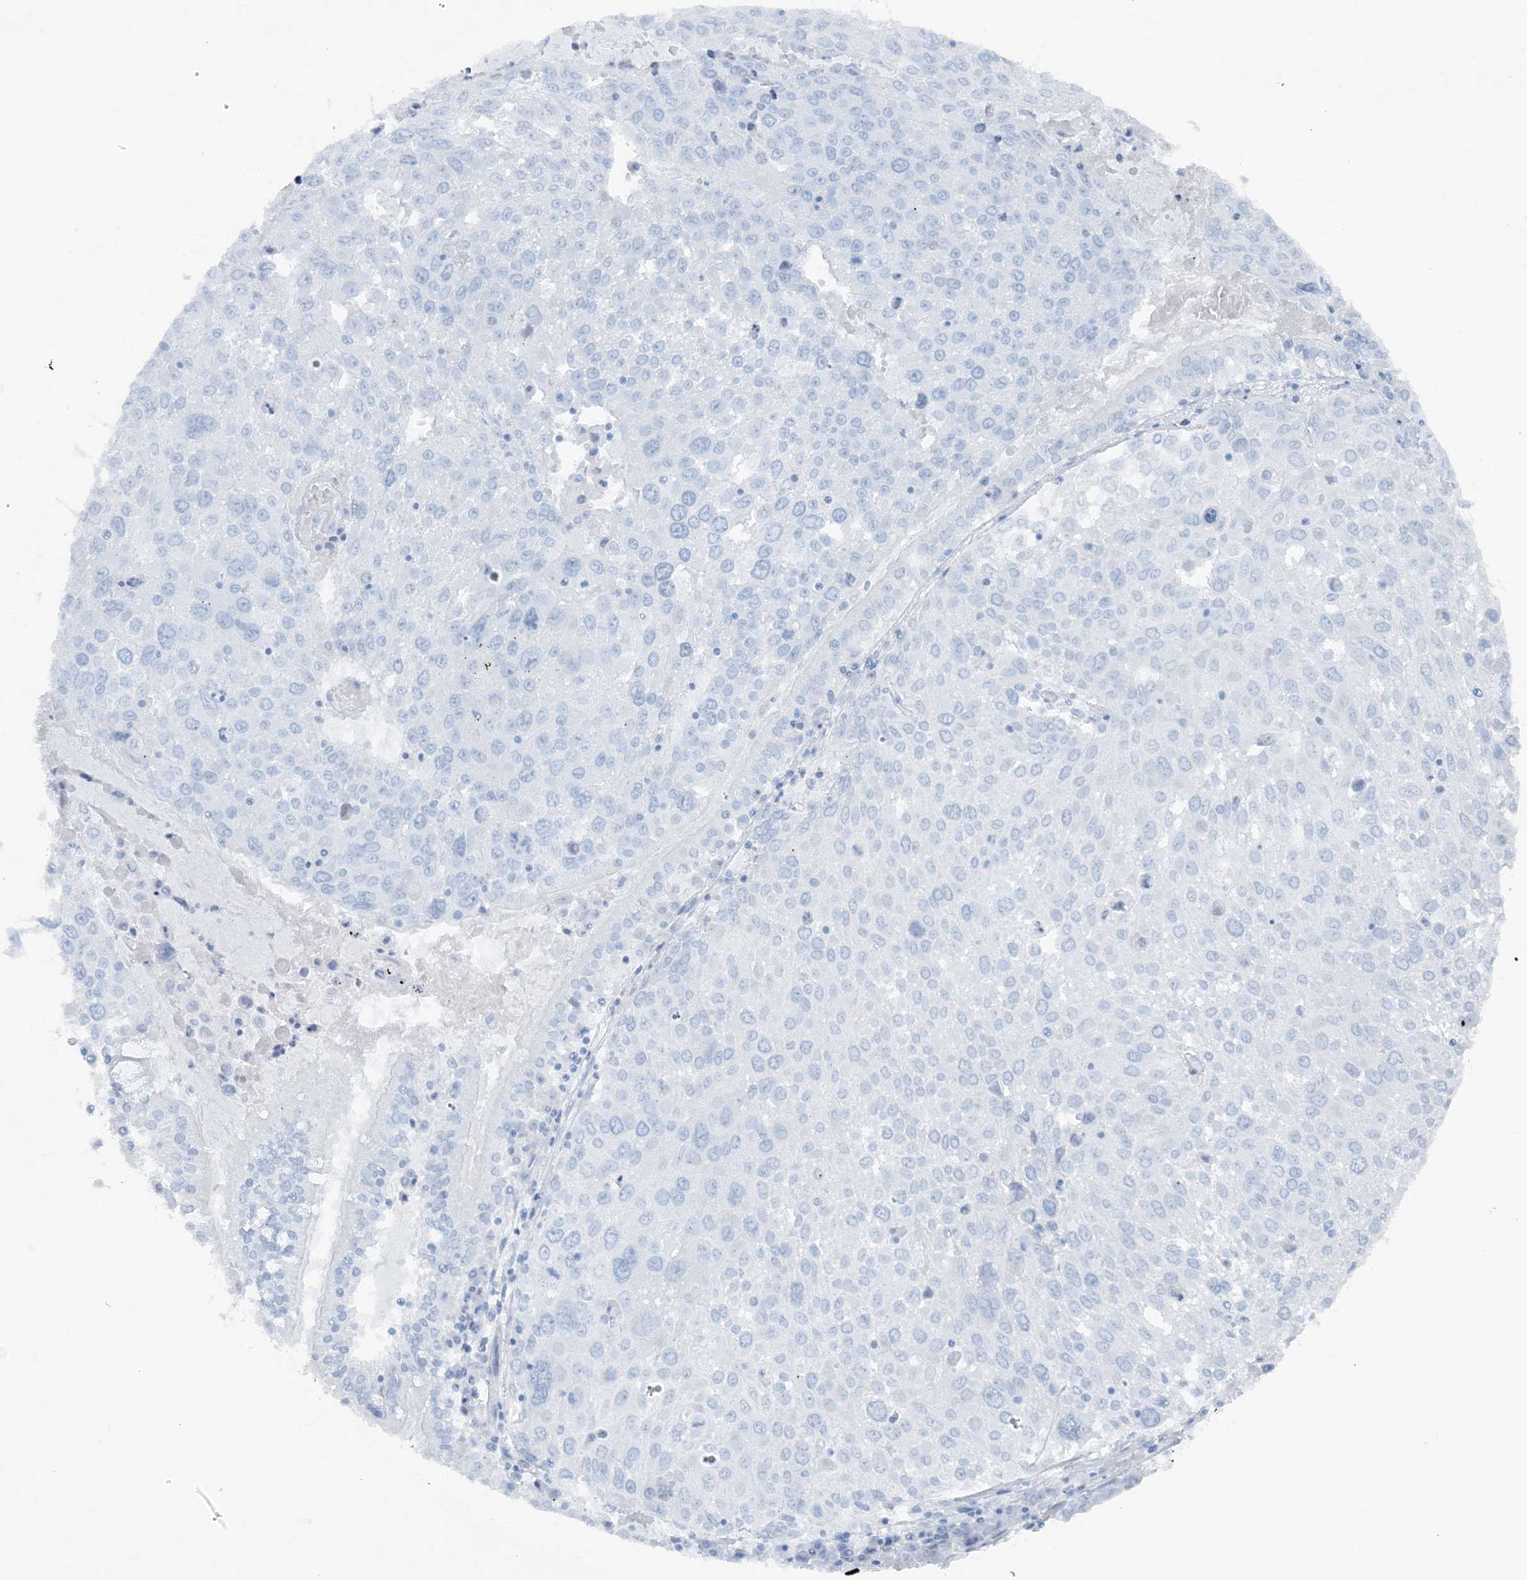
{"staining": {"intensity": "negative", "quantity": "none", "location": "none"}, "tissue": "lung cancer", "cell_type": "Tumor cells", "image_type": "cancer", "snomed": [{"axis": "morphology", "description": "Squamous cell carcinoma, NOS"}, {"axis": "topography", "description": "Lung"}], "caption": "Human lung cancer (squamous cell carcinoma) stained for a protein using immunohistochemistry exhibits no positivity in tumor cells.", "gene": "ATP11A", "patient": {"sex": "male", "age": 65}}